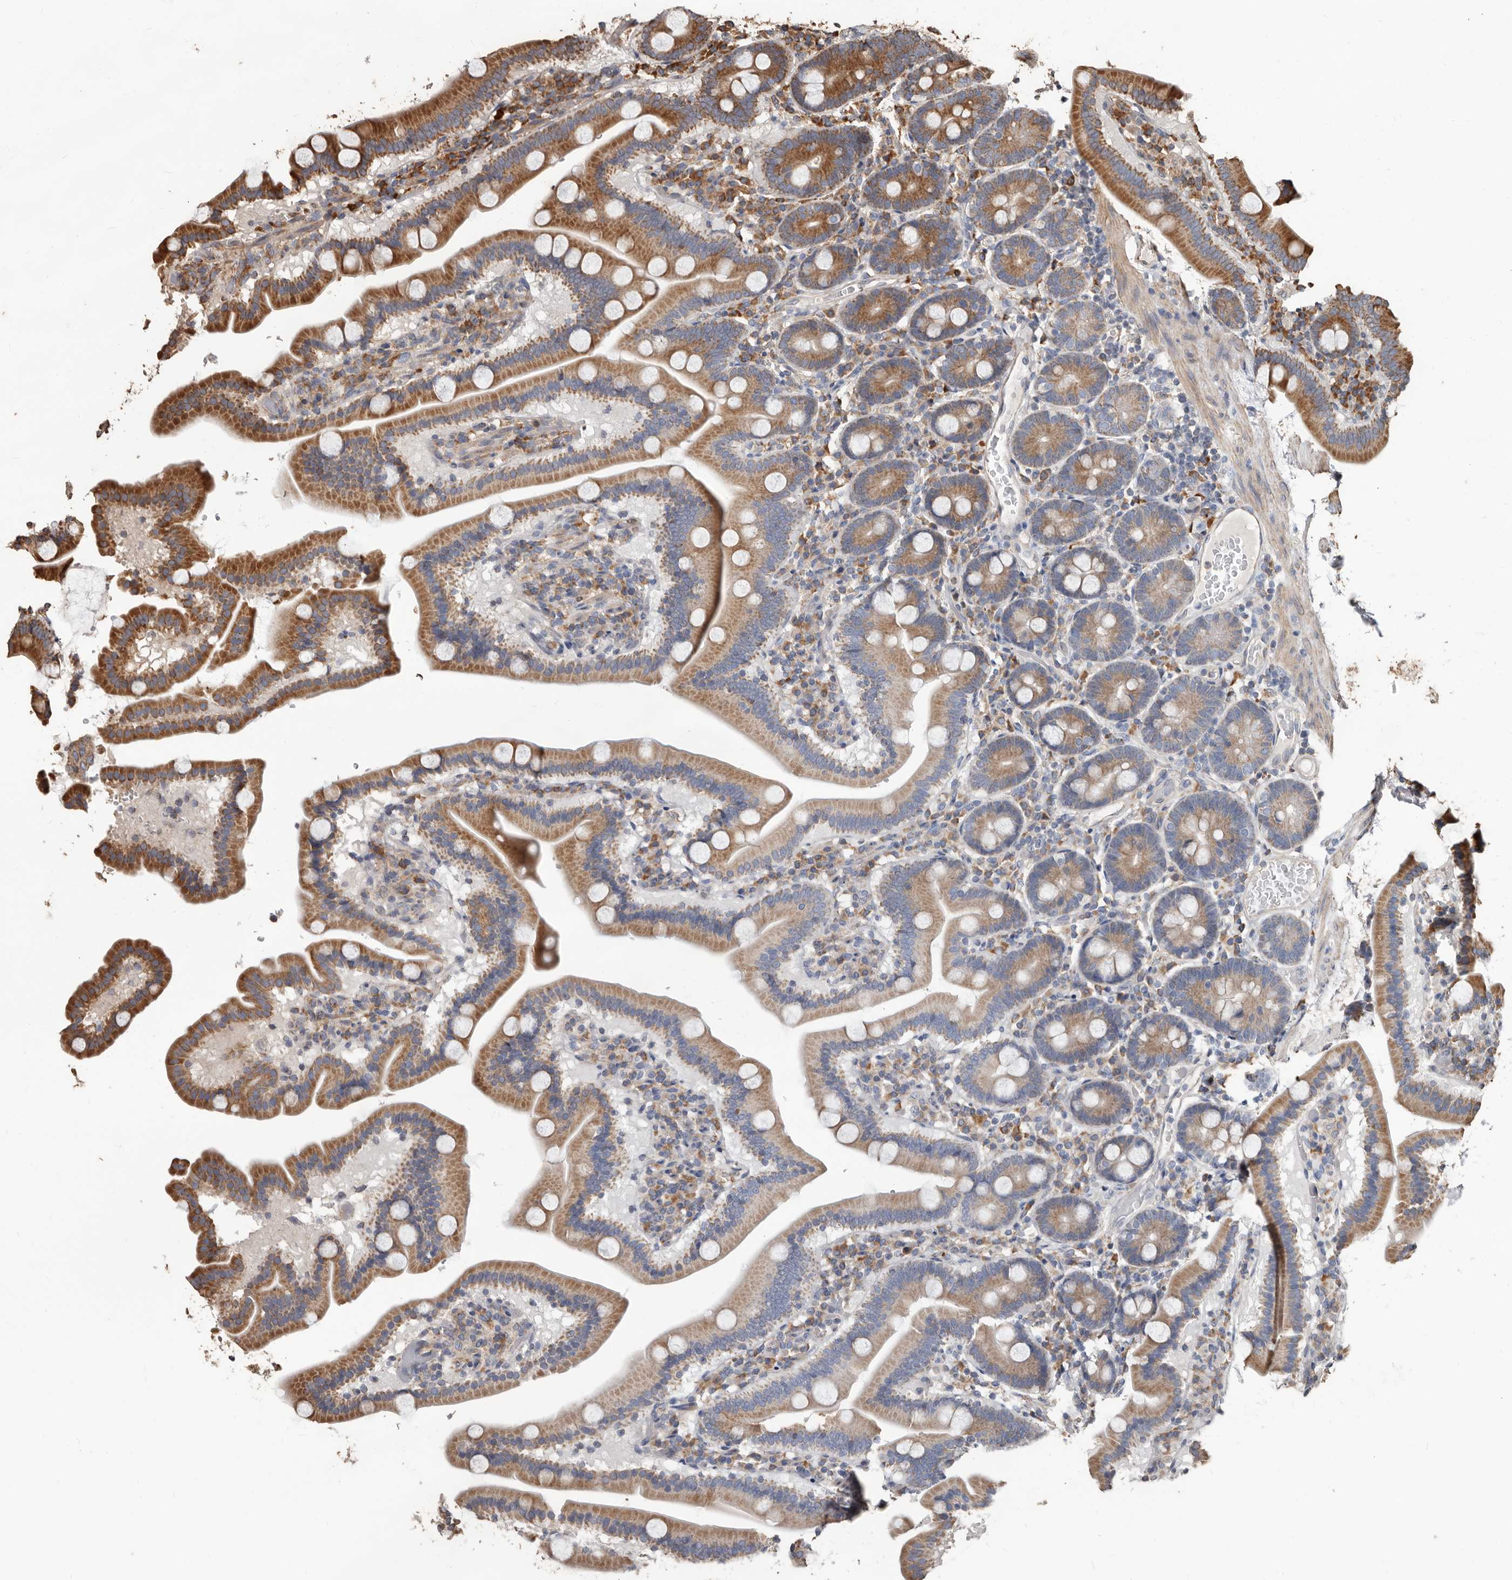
{"staining": {"intensity": "moderate", "quantity": ">75%", "location": "cytoplasmic/membranous"}, "tissue": "duodenum", "cell_type": "Glandular cells", "image_type": "normal", "snomed": [{"axis": "morphology", "description": "Normal tissue, NOS"}, {"axis": "topography", "description": "Duodenum"}], "caption": "Protein expression analysis of normal human duodenum reveals moderate cytoplasmic/membranous staining in about >75% of glandular cells. Nuclei are stained in blue.", "gene": "OSGIN2", "patient": {"sex": "male", "age": 55}}